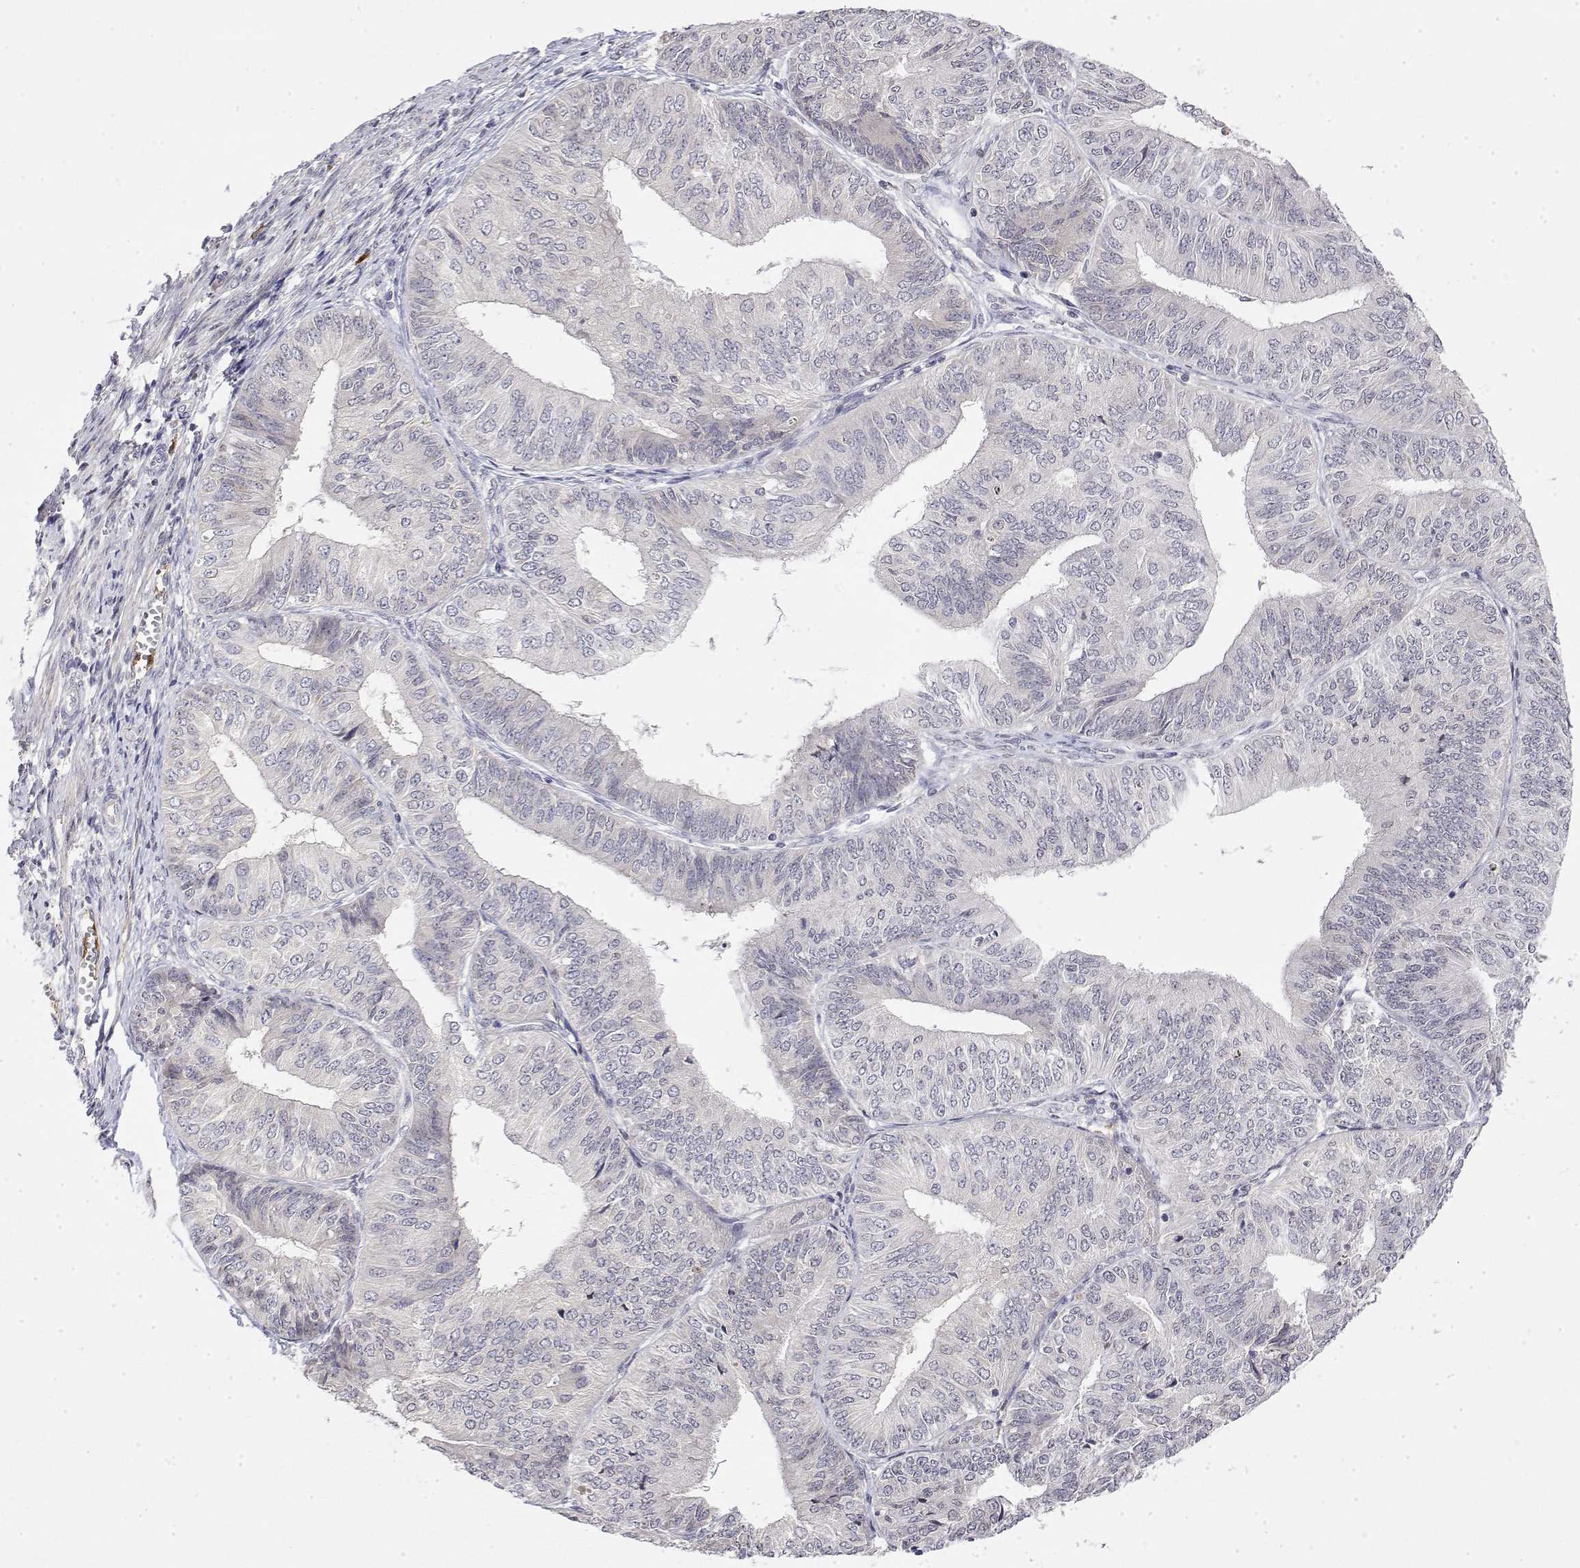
{"staining": {"intensity": "negative", "quantity": "none", "location": "none"}, "tissue": "endometrial cancer", "cell_type": "Tumor cells", "image_type": "cancer", "snomed": [{"axis": "morphology", "description": "Adenocarcinoma, NOS"}, {"axis": "topography", "description": "Endometrium"}], "caption": "IHC image of human endometrial adenocarcinoma stained for a protein (brown), which demonstrates no positivity in tumor cells.", "gene": "IGFBP4", "patient": {"sex": "female", "age": 58}}